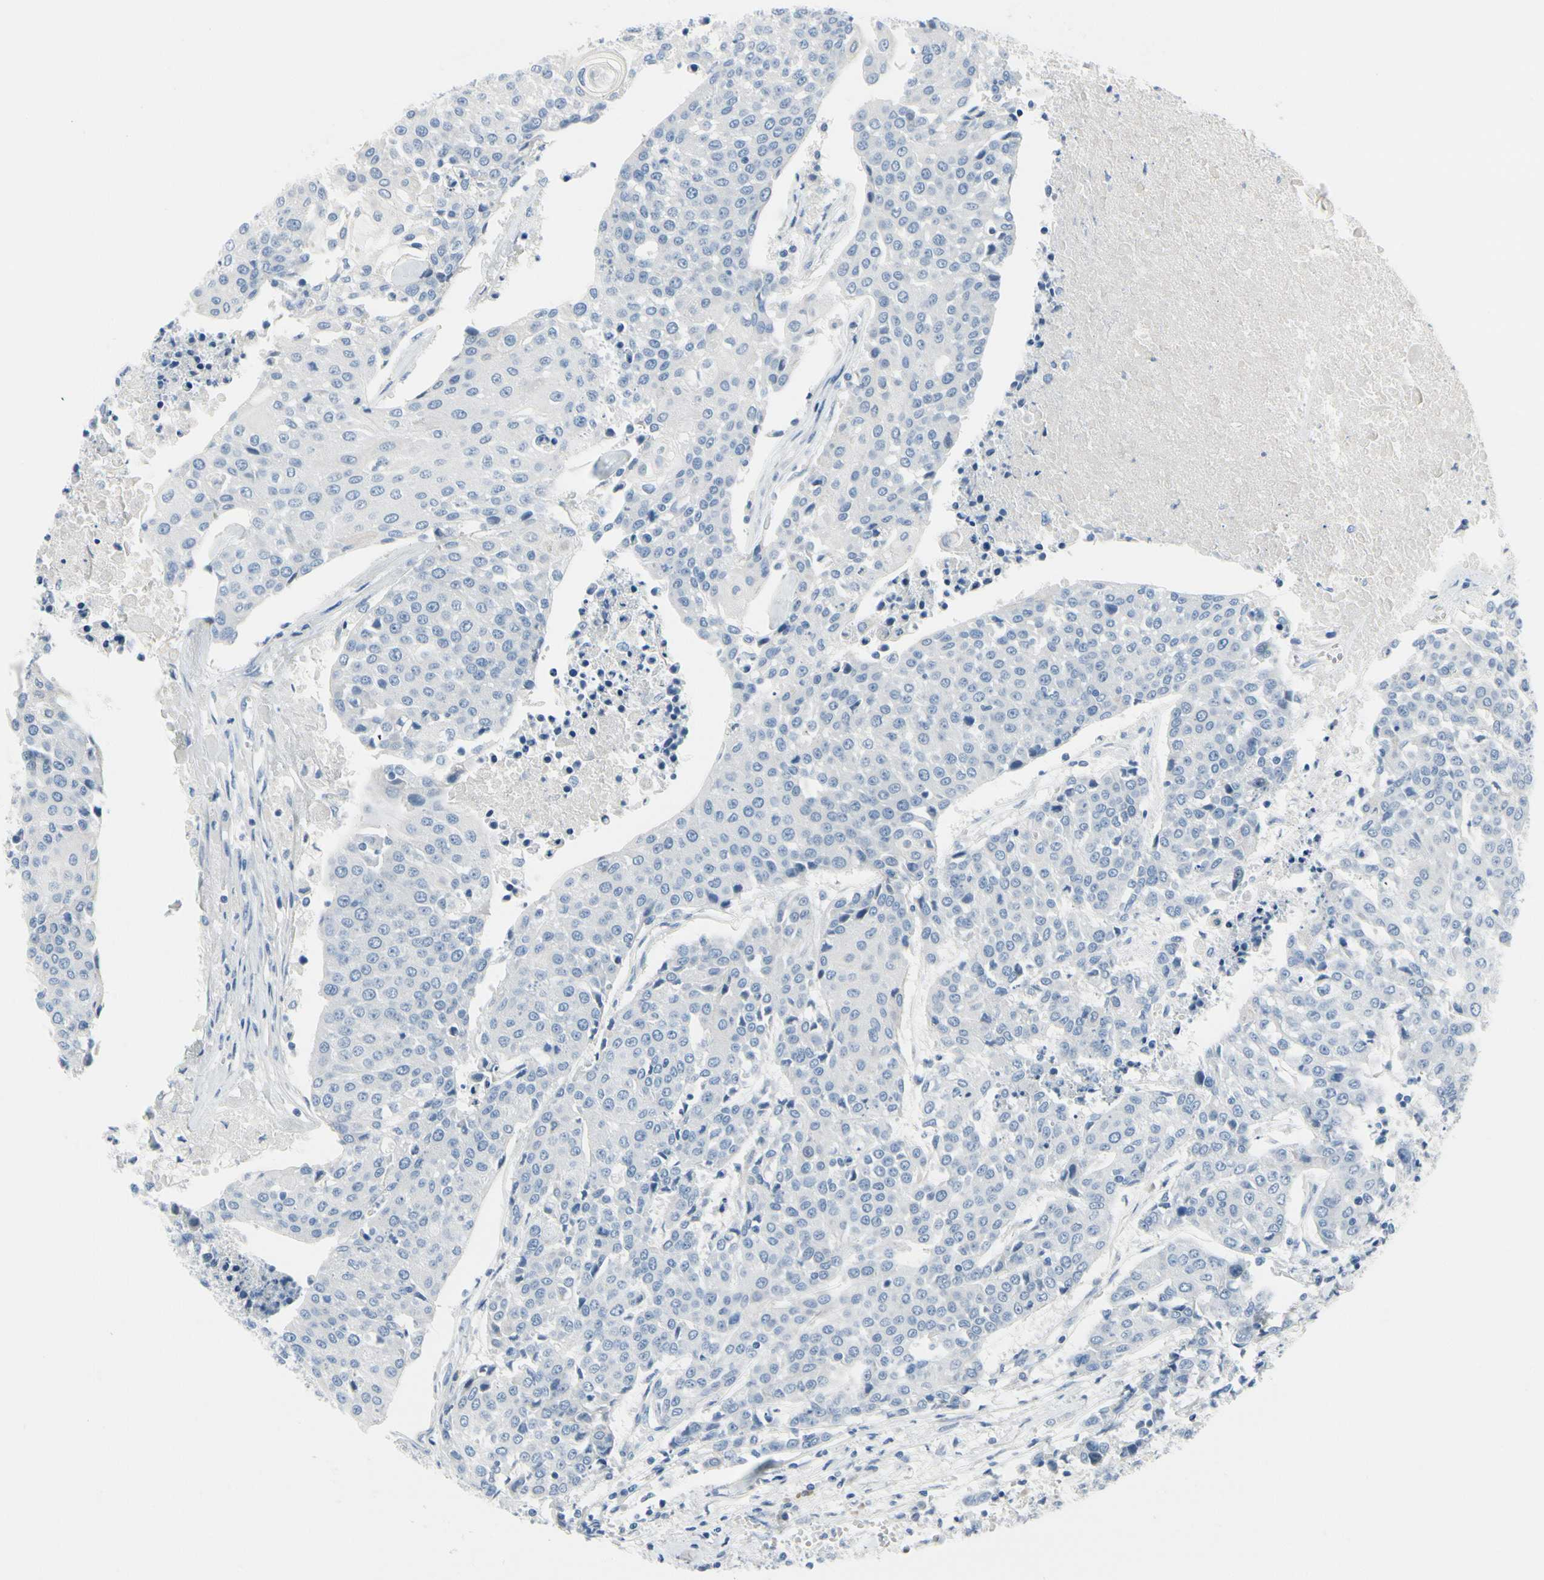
{"staining": {"intensity": "negative", "quantity": "none", "location": "none"}, "tissue": "urothelial cancer", "cell_type": "Tumor cells", "image_type": "cancer", "snomed": [{"axis": "morphology", "description": "Urothelial carcinoma, High grade"}, {"axis": "topography", "description": "Urinary bladder"}], "caption": "Human high-grade urothelial carcinoma stained for a protein using IHC shows no expression in tumor cells.", "gene": "MUC5B", "patient": {"sex": "female", "age": 85}}